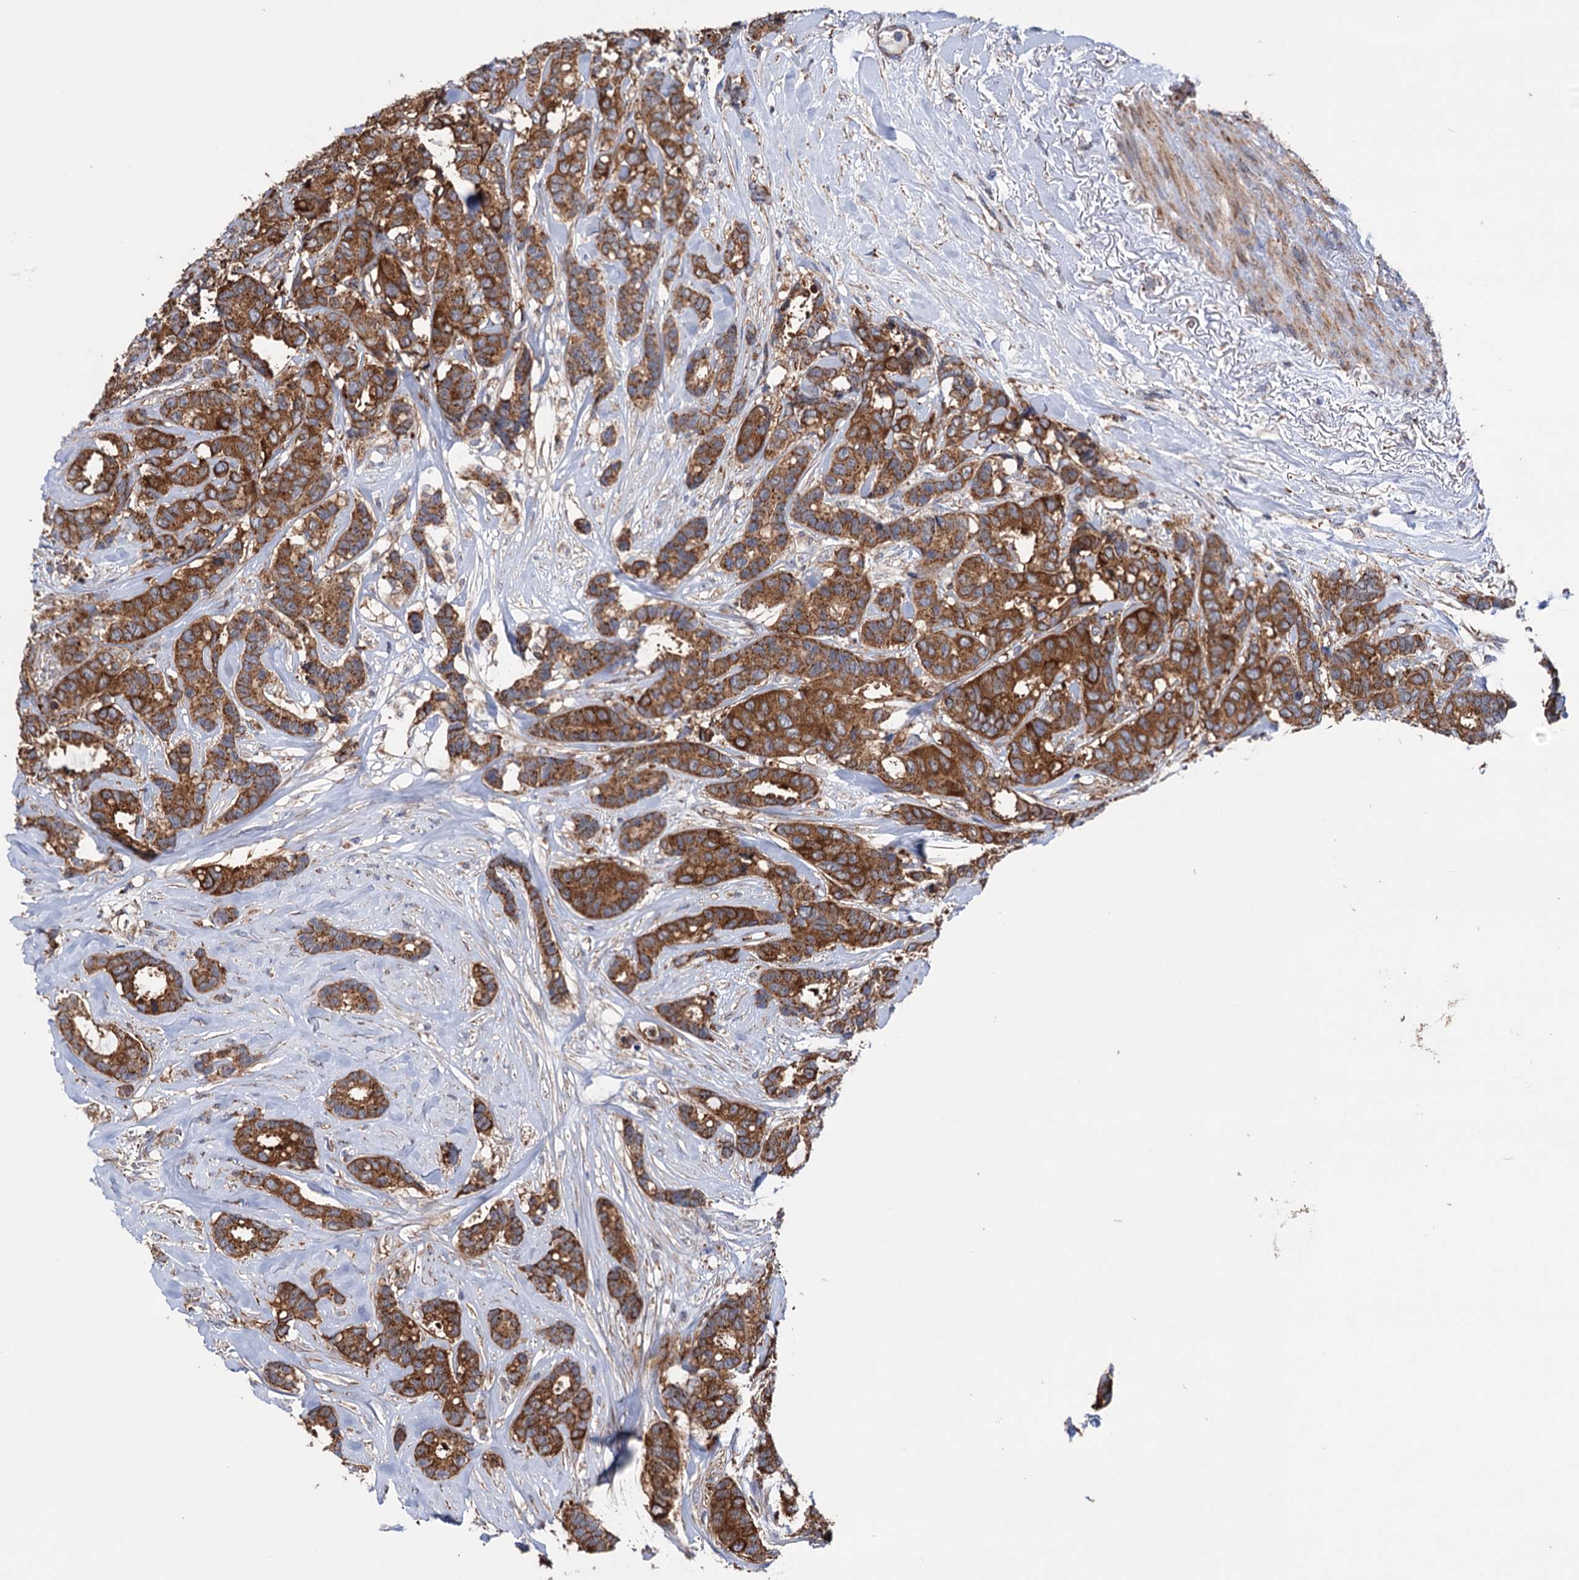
{"staining": {"intensity": "moderate", "quantity": ">75%", "location": "cytoplasmic/membranous"}, "tissue": "breast cancer", "cell_type": "Tumor cells", "image_type": "cancer", "snomed": [{"axis": "morphology", "description": "Duct carcinoma"}, {"axis": "topography", "description": "Breast"}], "caption": "Breast cancer (invasive ductal carcinoma) stained with a protein marker displays moderate staining in tumor cells.", "gene": "SUCLA2", "patient": {"sex": "female", "age": 87}}